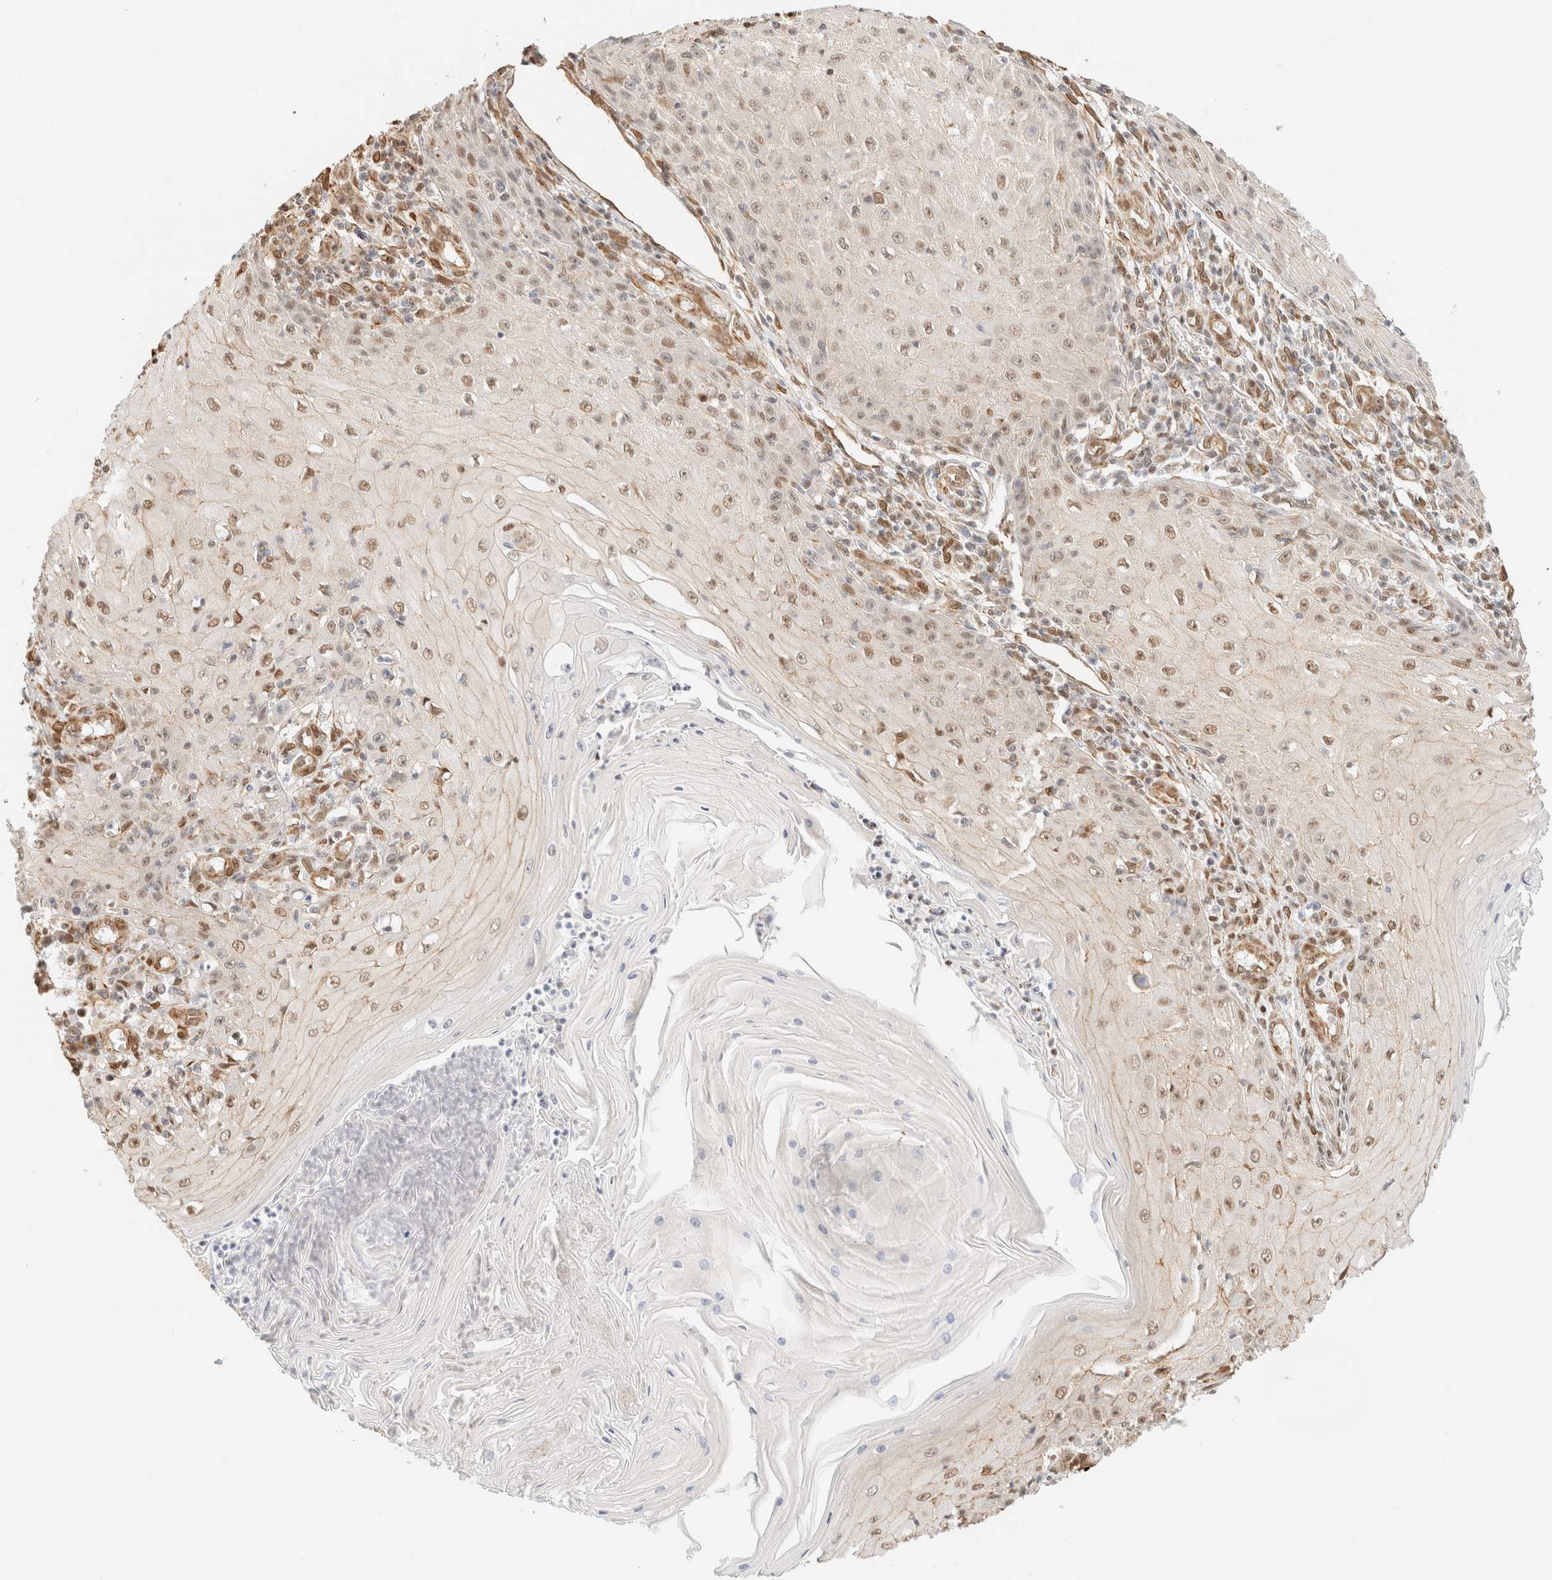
{"staining": {"intensity": "weak", "quantity": "25%-75%", "location": "nuclear"}, "tissue": "skin cancer", "cell_type": "Tumor cells", "image_type": "cancer", "snomed": [{"axis": "morphology", "description": "Squamous cell carcinoma, NOS"}, {"axis": "topography", "description": "Skin"}], "caption": "Skin cancer stained with a brown dye displays weak nuclear positive staining in approximately 25%-75% of tumor cells.", "gene": "ARID5A", "patient": {"sex": "female", "age": 73}}